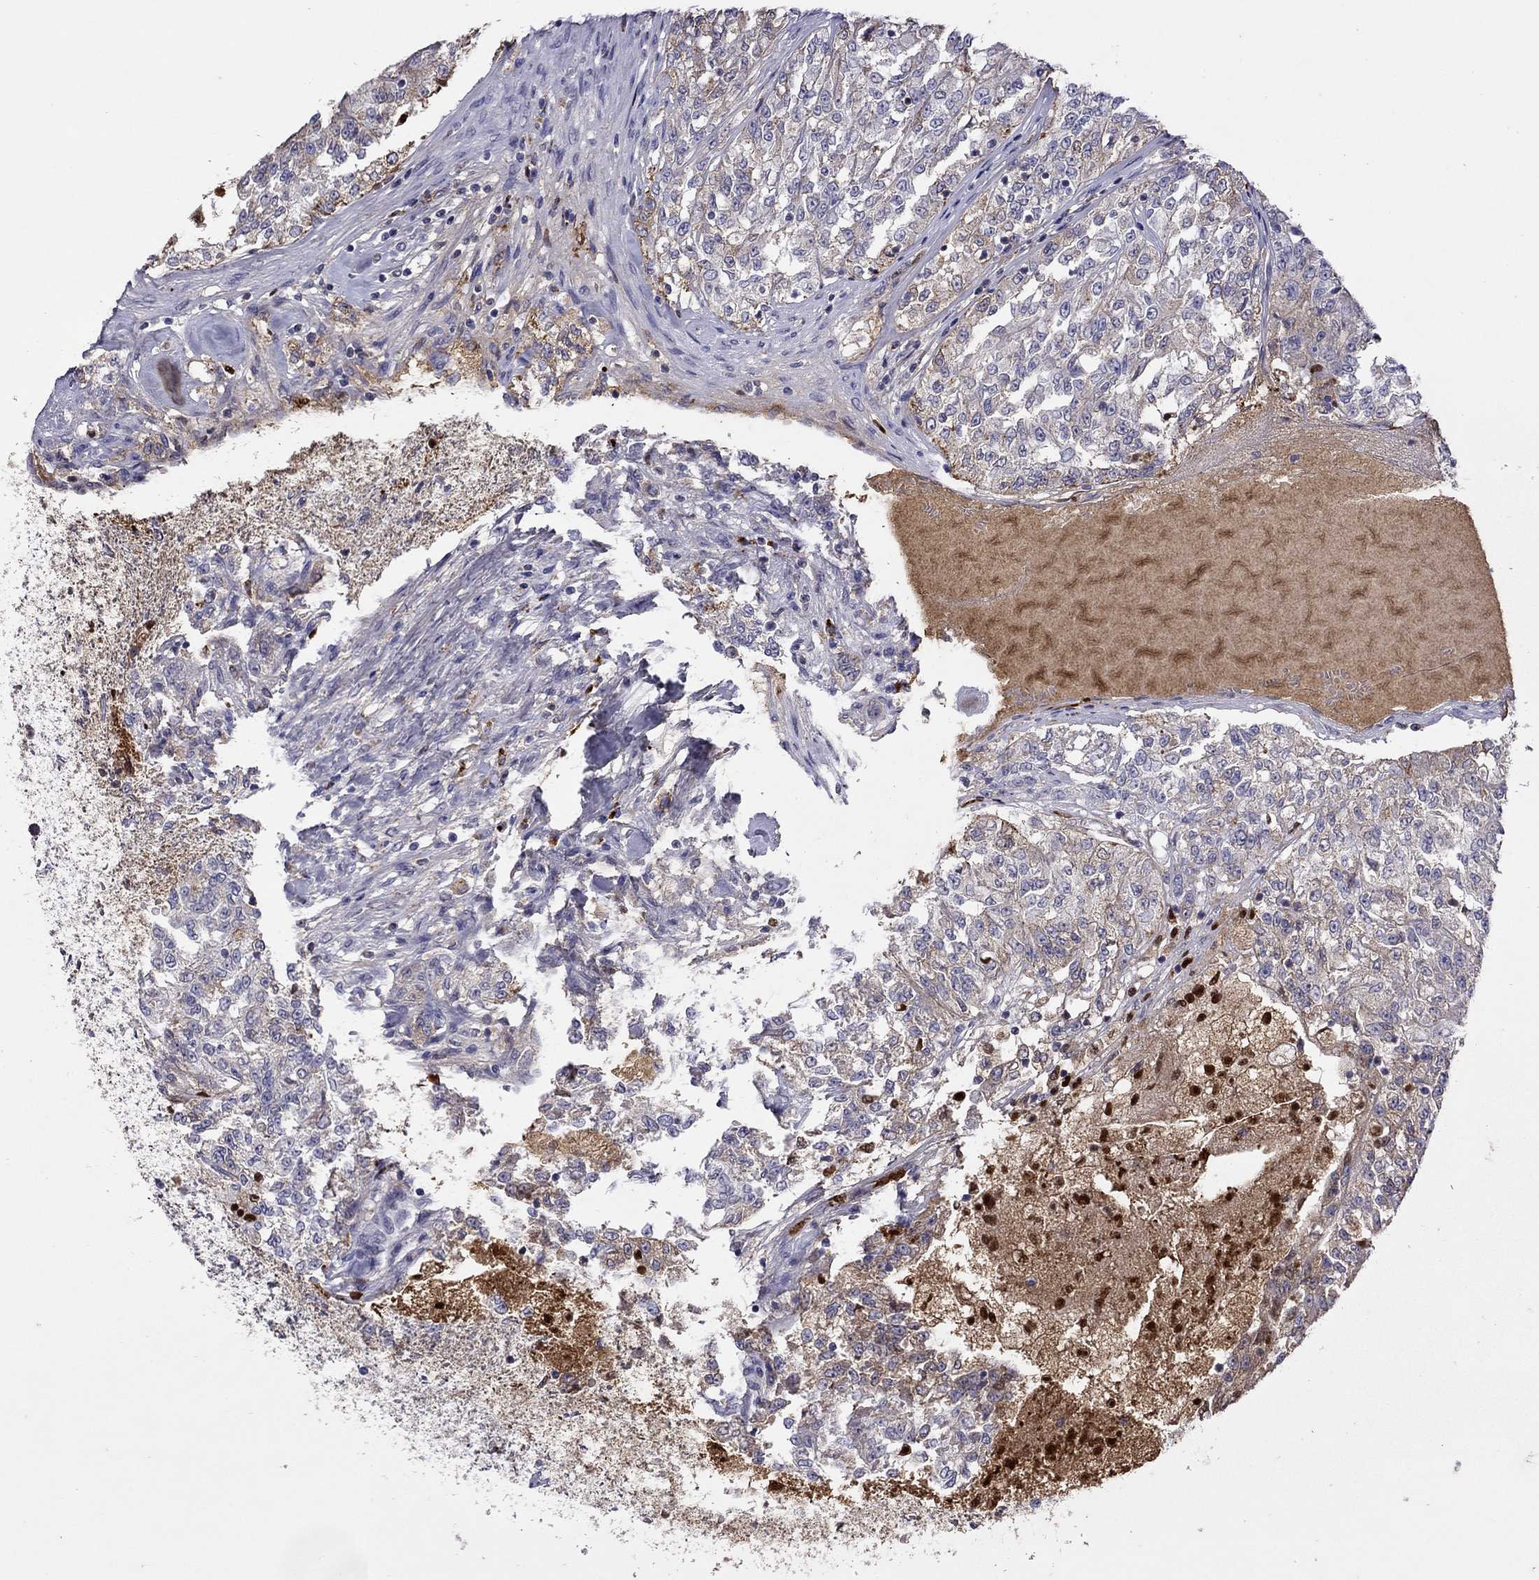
{"staining": {"intensity": "weak", "quantity": "<25%", "location": "cytoplasmic/membranous"}, "tissue": "renal cancer", "cell_type": "Tumor cells", "image_type": "cancer", "snomed": [{"axis": "morphology", "description": "Adenocarcinoma, NOS"}, {"axis": "topography", "description": "Kidney"}], "caption": "The histopathology image demonstrates no staining of tumor cells in renal cancer.", "gene": "SERPINA3", "patient": {"sex": "female", "age": 63}}